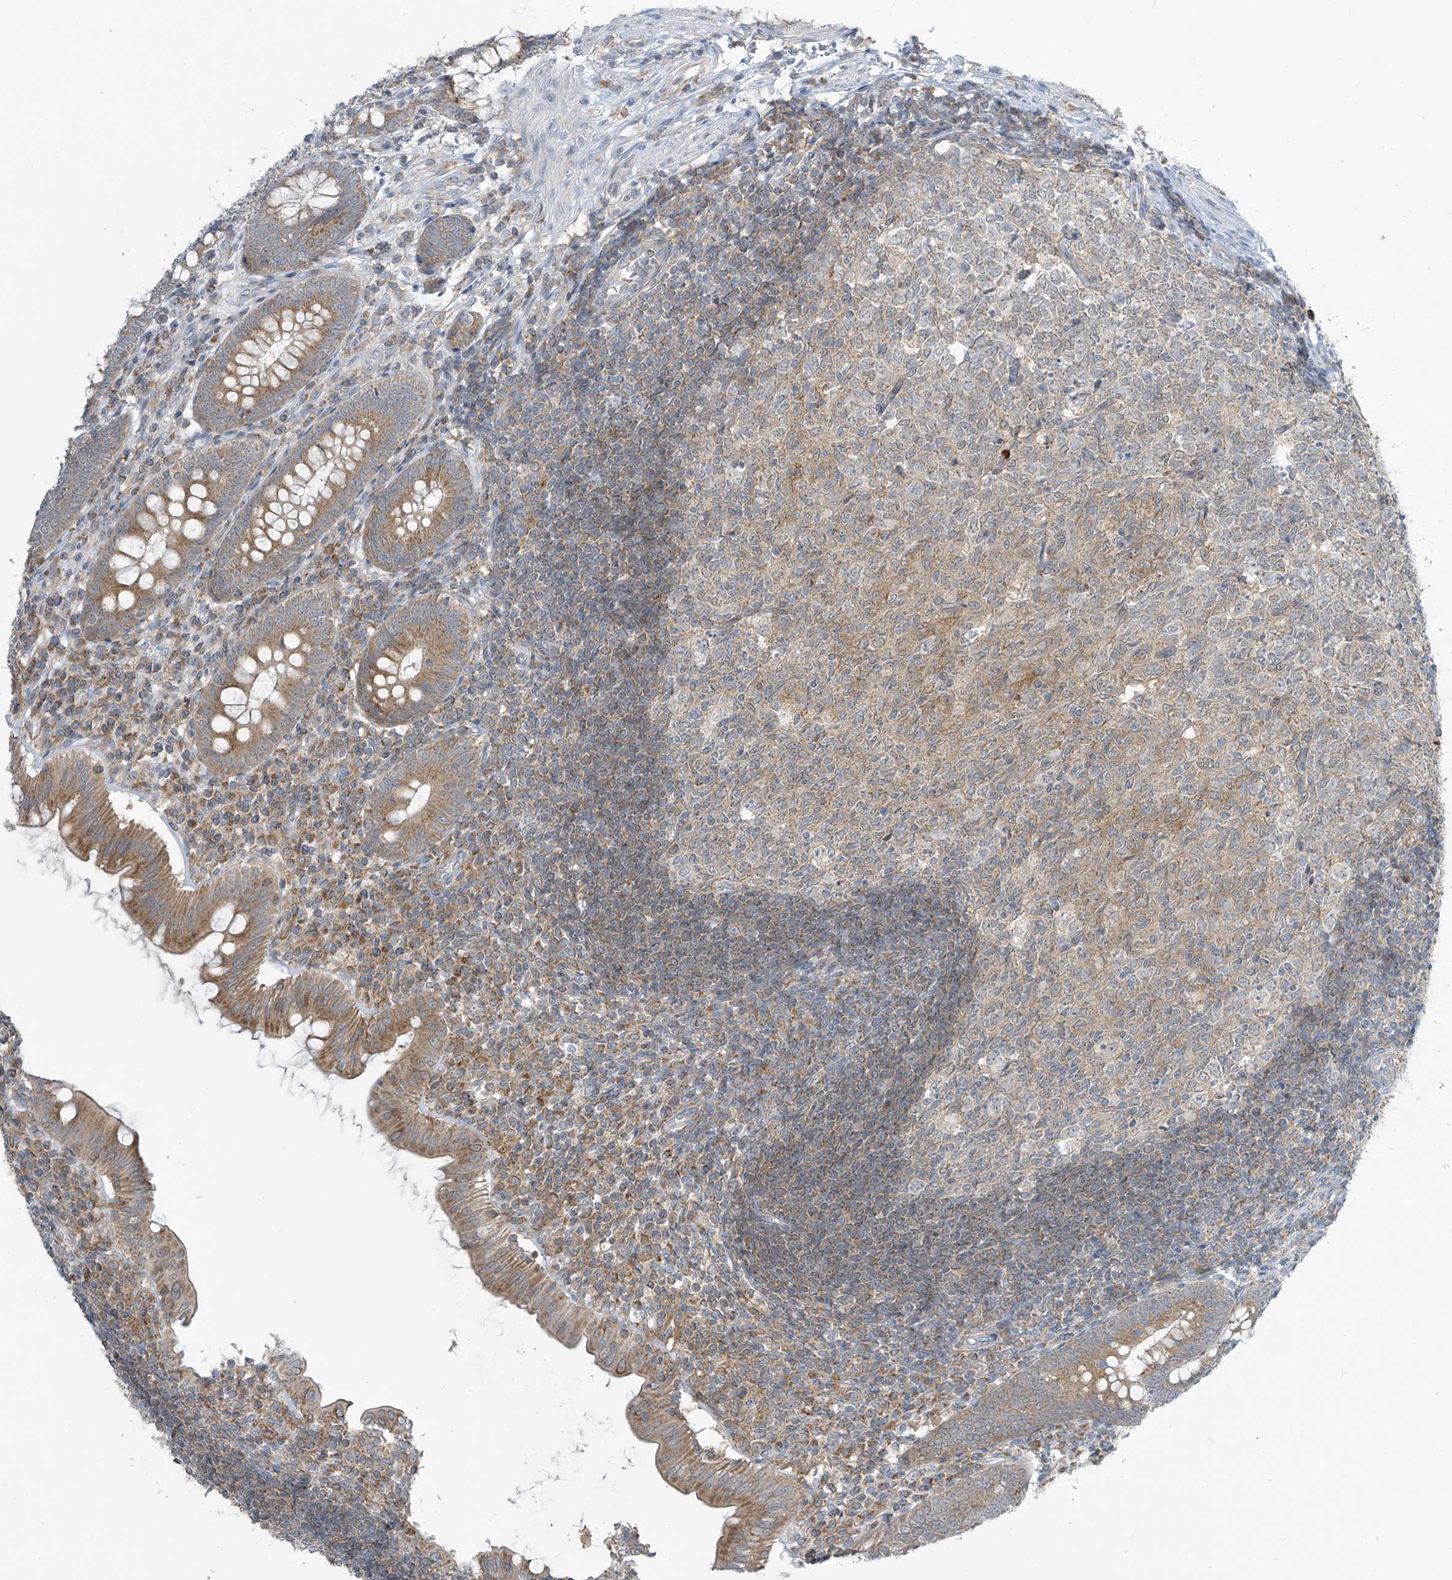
{"staining": {"intensity": "moderate", "quantity": ">75%", "location": "cytoplasmic/membranous"}, "tissue": "appendix", "cell_type": "Glandular cells", "image_type": "normal", "snomed": [{"axis": "morphology", "description": "Normal tissue, NOS"}, {"axis": "topography", "description": "Appendix"}], "caption": "Benign appendix displays moderate cytoplasmic/membranous staining in approximately >75% of glandular cells, visualized by immunohistochemistry.", "gene": "PARVG", "patient": {"sex": "male", "age": 14}}